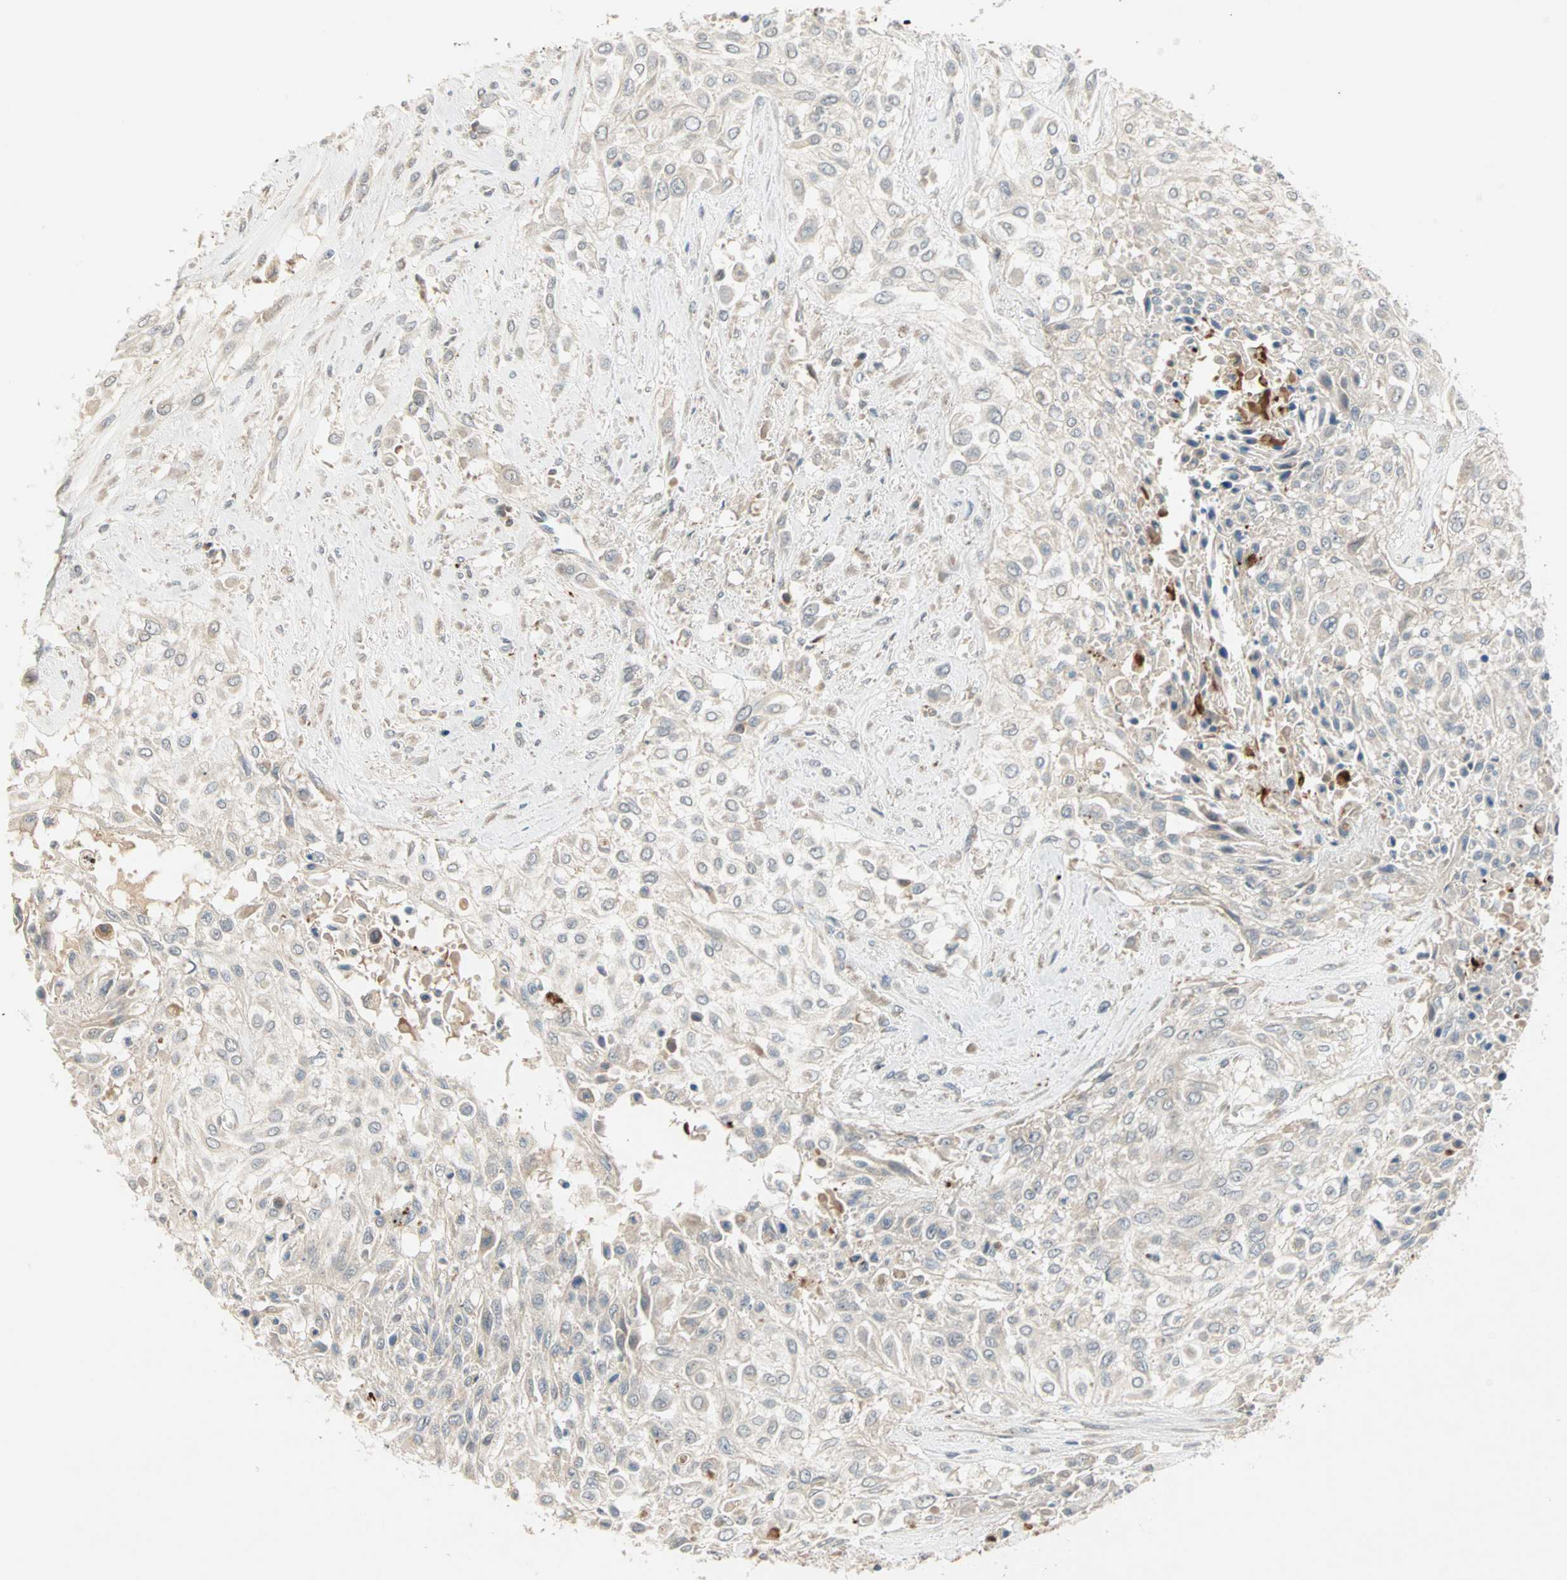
{"staining": {"intensity": "weak", "quantity": ">75%", "location": "cytoplasmic/membranous"}, "tissue": "urothelial cancer", "cell_type": "Tumor cells", "image_type": "cancer", "snomed": [{"axis": "morphology", "description": "Urothelial carcinoma, High grade"}, {"axis": "topography", "description": "Urinary bladder"}], "caption": "The immunohistochemical stain labels weak cytoplasmic/membranous staining in tumor cells of urothelial cancer tissue.", "gene": "PROS1", "patient": {"sex": "male", "age": 57}}